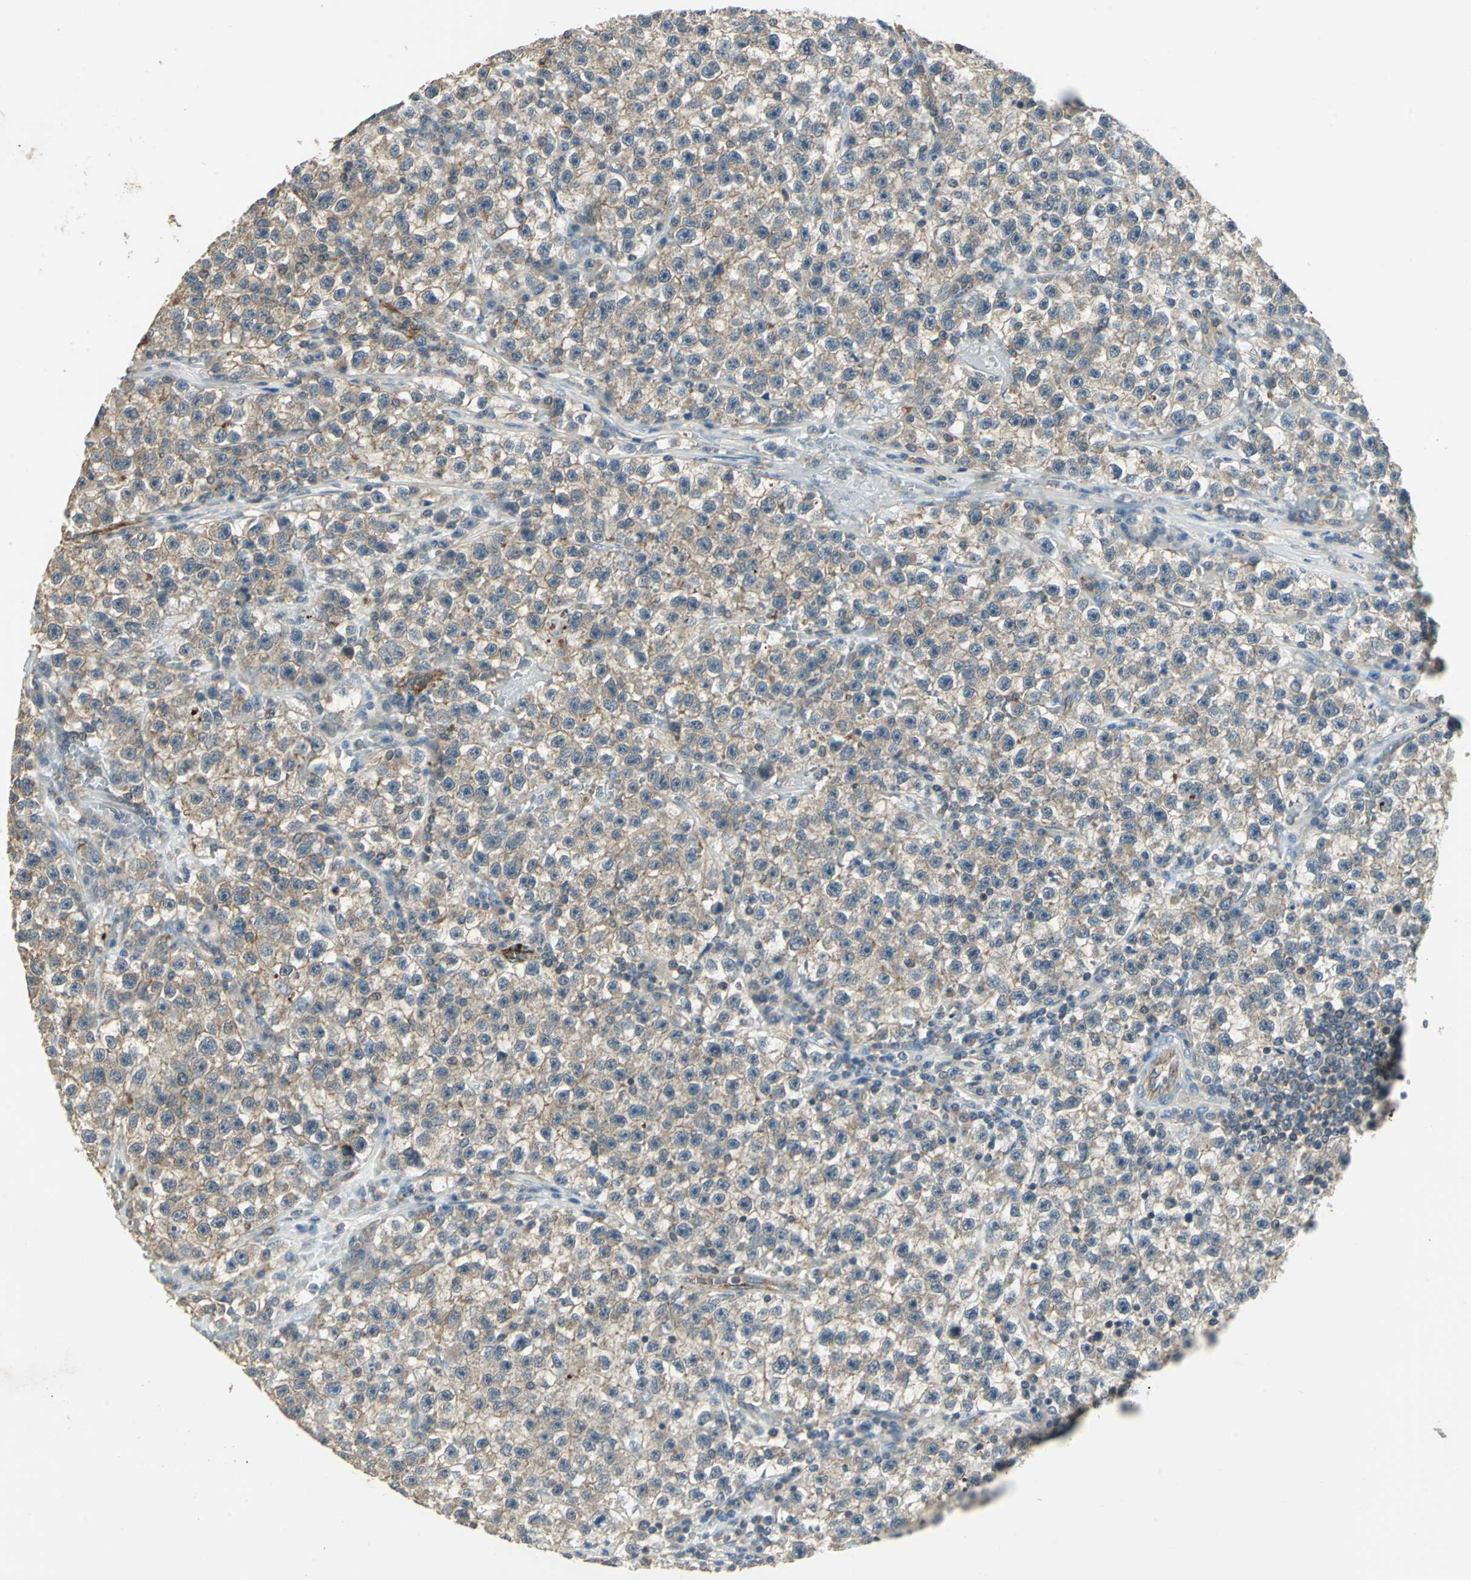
{"staining": {"intensity": "weak", "quantity": ">75%", "location": "cytoplasmic/membranous"}, "tissue": "testis cancer", "cell_type": "Tumor cells", "image_type": "cancer", "snomed": [{"axis": "morphology", "description": "Seminoma, NOS"}, {"axis": "topography", "description": "Testis"}], "caption": "Immunohistochemical staining of human testis cancer (seminoma) reveals low levels of weak cytoplasmic/membranous protein positivity in approximately >75% of tumor cells.", "gene": "RAPGEF1", "patient": {"sex": "male", "age": 22}}